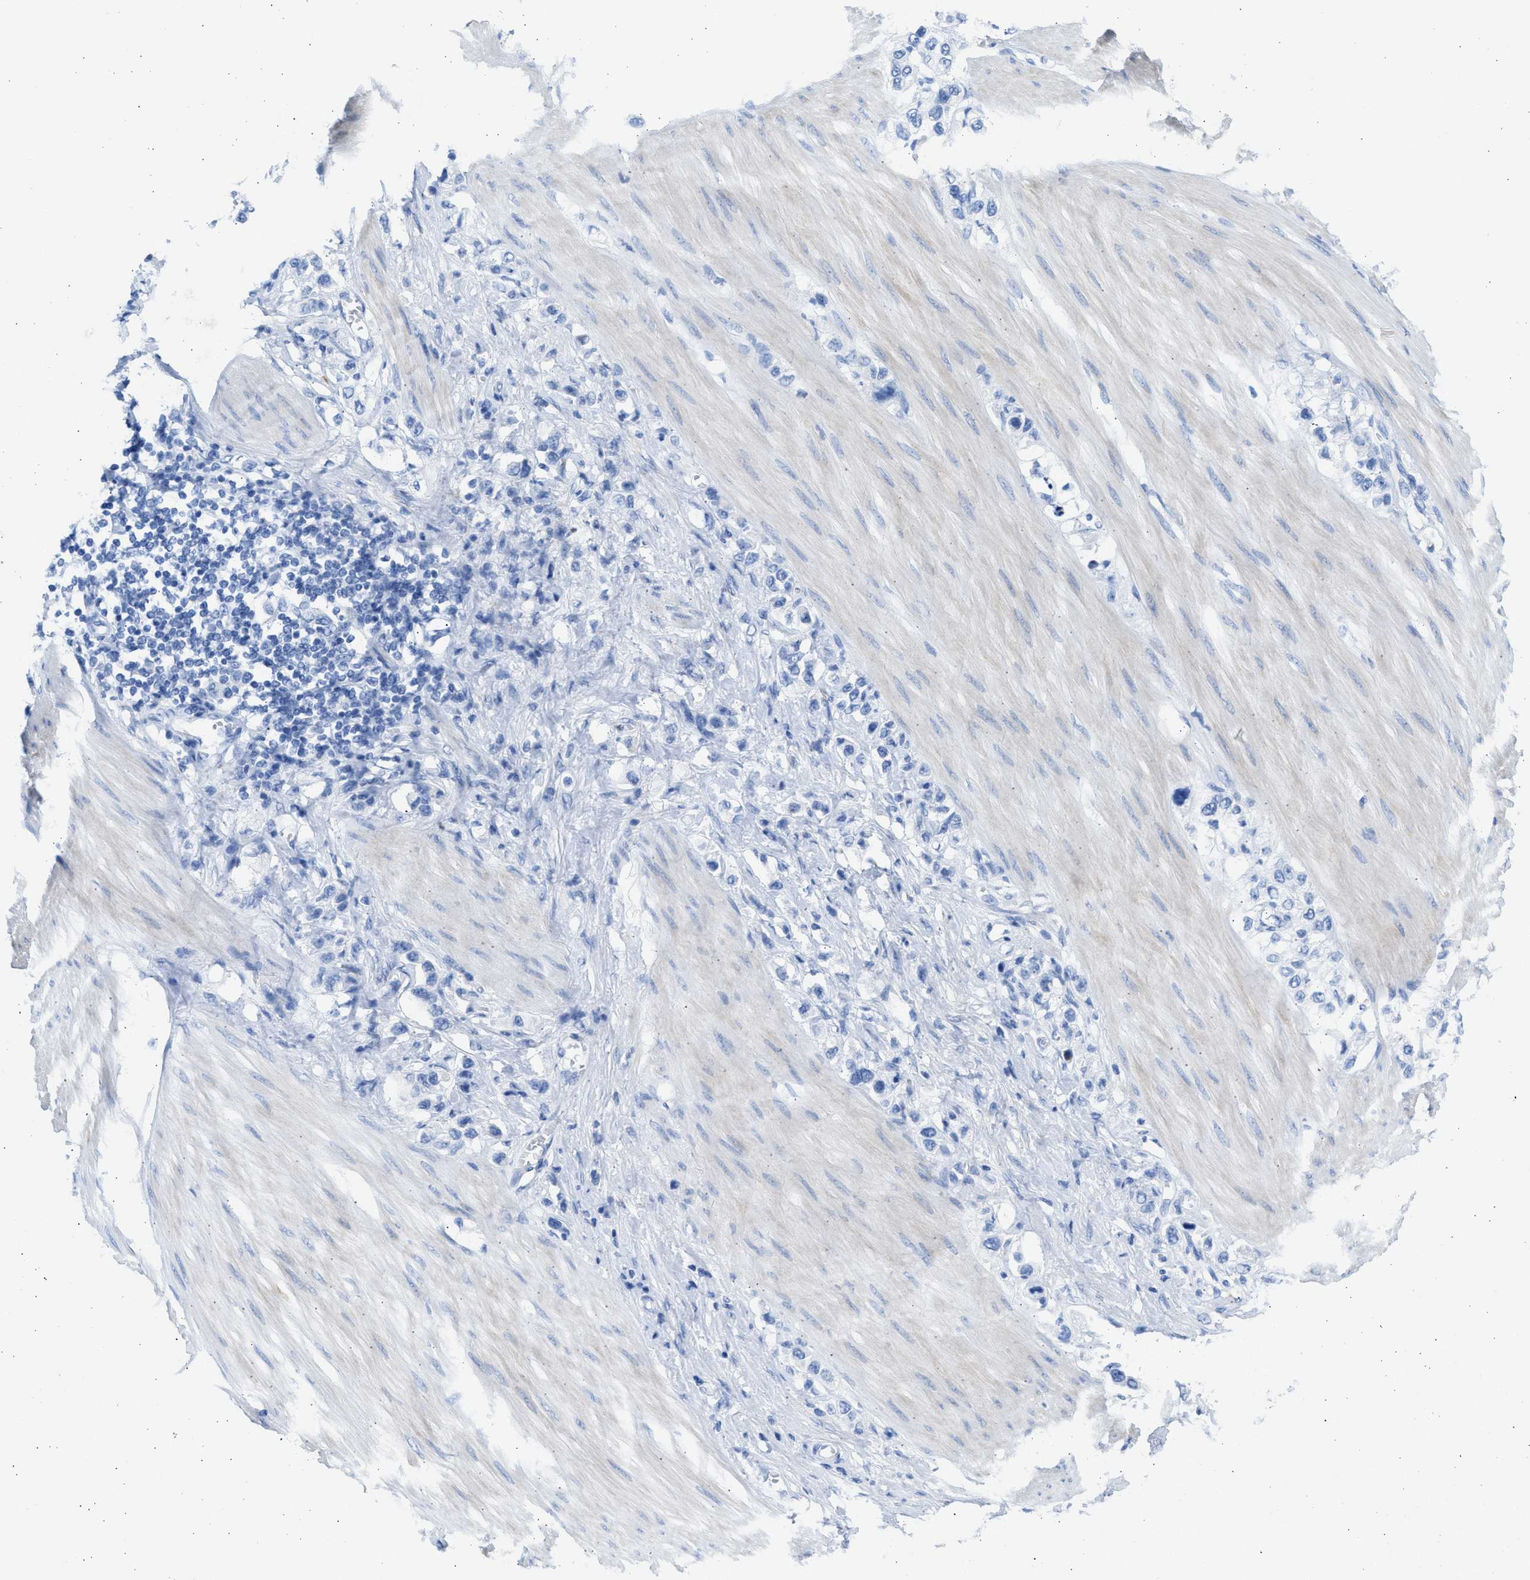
{"staining": {"intensity": "negative", "quantity": "none", "location": "none"}, "tissue": "stomach cancer", "cell_type": "Tumor cells", "image_type": "cancer", "snomed": [{"axis": "morphology", "description": "Adenocarcinoma, NOS"}, {"axis": "topography", "description": "Stomach"}], "caption": "Immunohistochemistry photomicrograph of neoplastic tissue: human stomach cancer (adenocarcinoma) stained with DAB (3,3'-diaminobenzidine) reveals no significant protein expression in tumor cells. Brightfield microscopy of IHC stained with DAB (3,3'-diaminobenzidine) (brown) and hematoxylin (blue), captured at high magnification.", "gene": "SPATA3", "patient": {"sex": "female", "age": 65}}